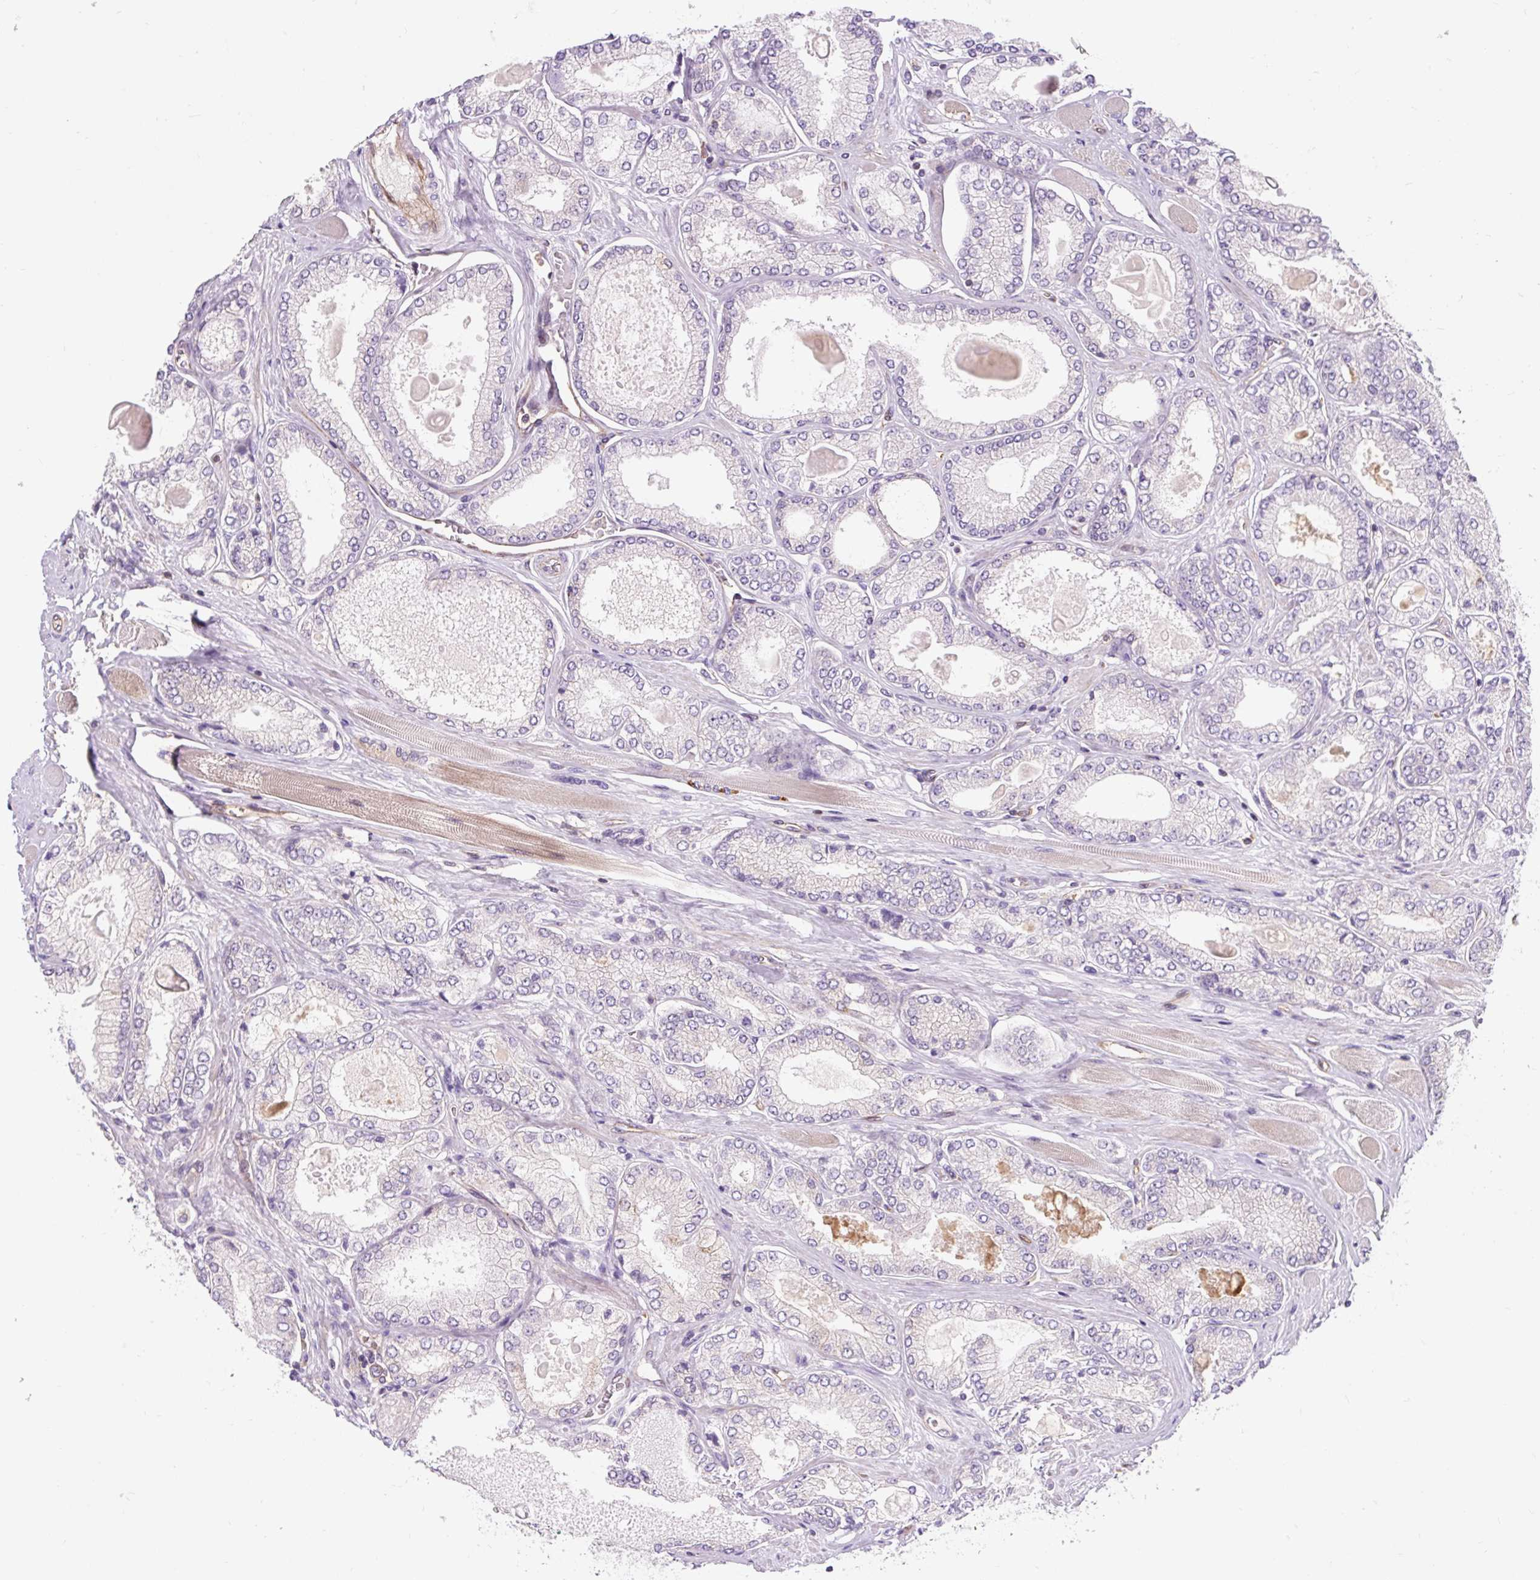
{"staining": {"intensity": "moderate", "quantity": "<25%", "location": "cytoplasmic/membranous"}, "tissue": "prostate cancer", "cell_type": "Tumor cells", "image_type": "cancer", "snomed": [{"axis": "morphology", "description": "Adenocarcinoma, High grade"}, {"axis": "topography", "description": "Prostate"}], "caption": "A histopathology image showing moderate cytoplasmic/membranous positivity in approximately <25% of tumor cells in adenocarcinoma (high-grade) (prostate), as visualized by brown immunohistochemical staining.", "gene": "PCDHGB3", "patient": {"sex": "male", "age": 68}}